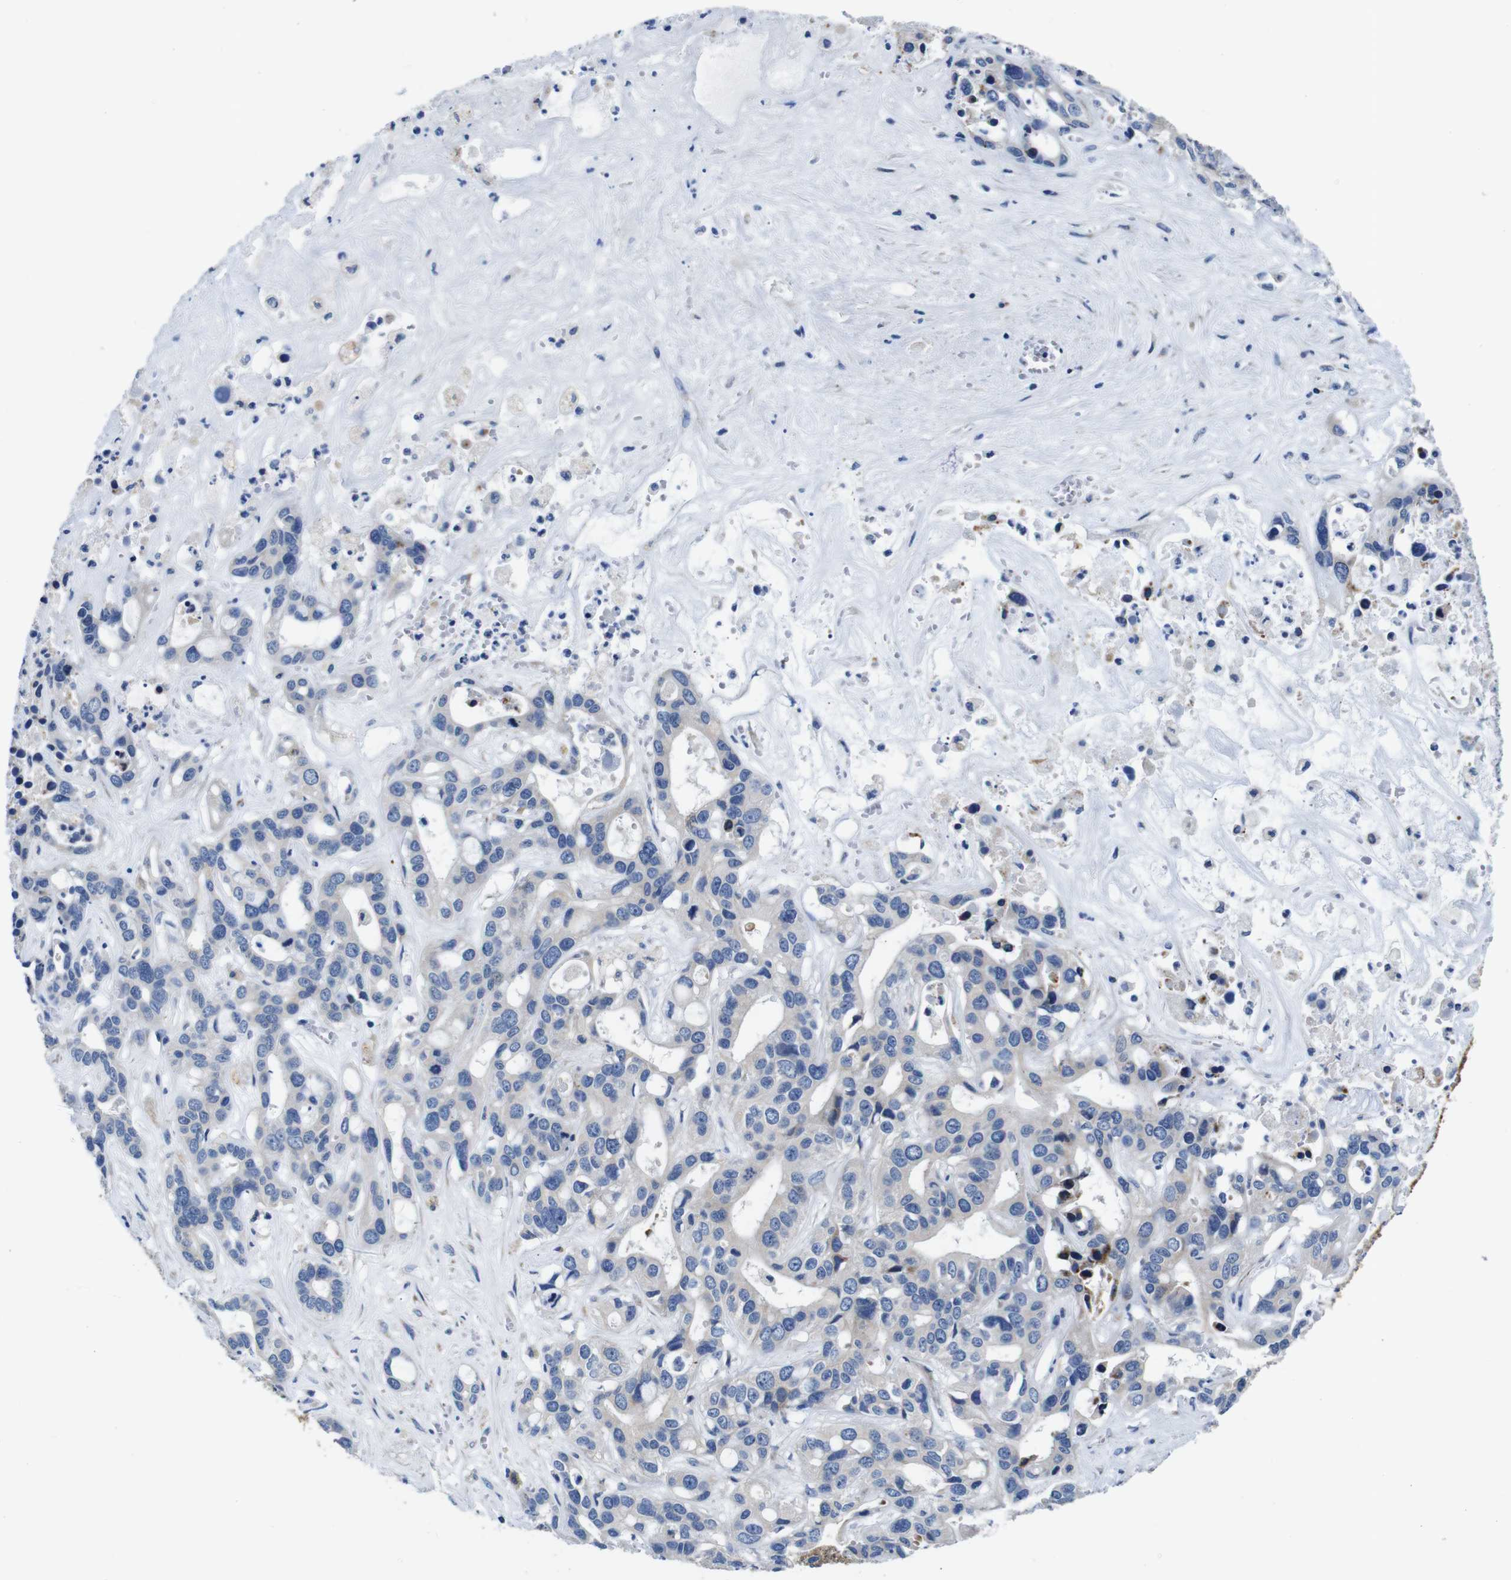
{"staining": {"intensity": "negative", "quantity": "none", "location": "none"}, "tissue": "liver cancer", "cell_type": "Tumor cells", "image_type": "cancer", "snomed": [{"axis": "morphology", "description": "Cholangiocarcinoma"}, {"axis": "topography", "description": "Liver"}], "caption": "DAB (3,3'-diaminobenzidine) immunohistochemical staining of human cholangiocarcinoma (liver) shows no significant expression in tumor cells.", "gene": "SNX19", "patient": {"sex": "female", "age": 65}}